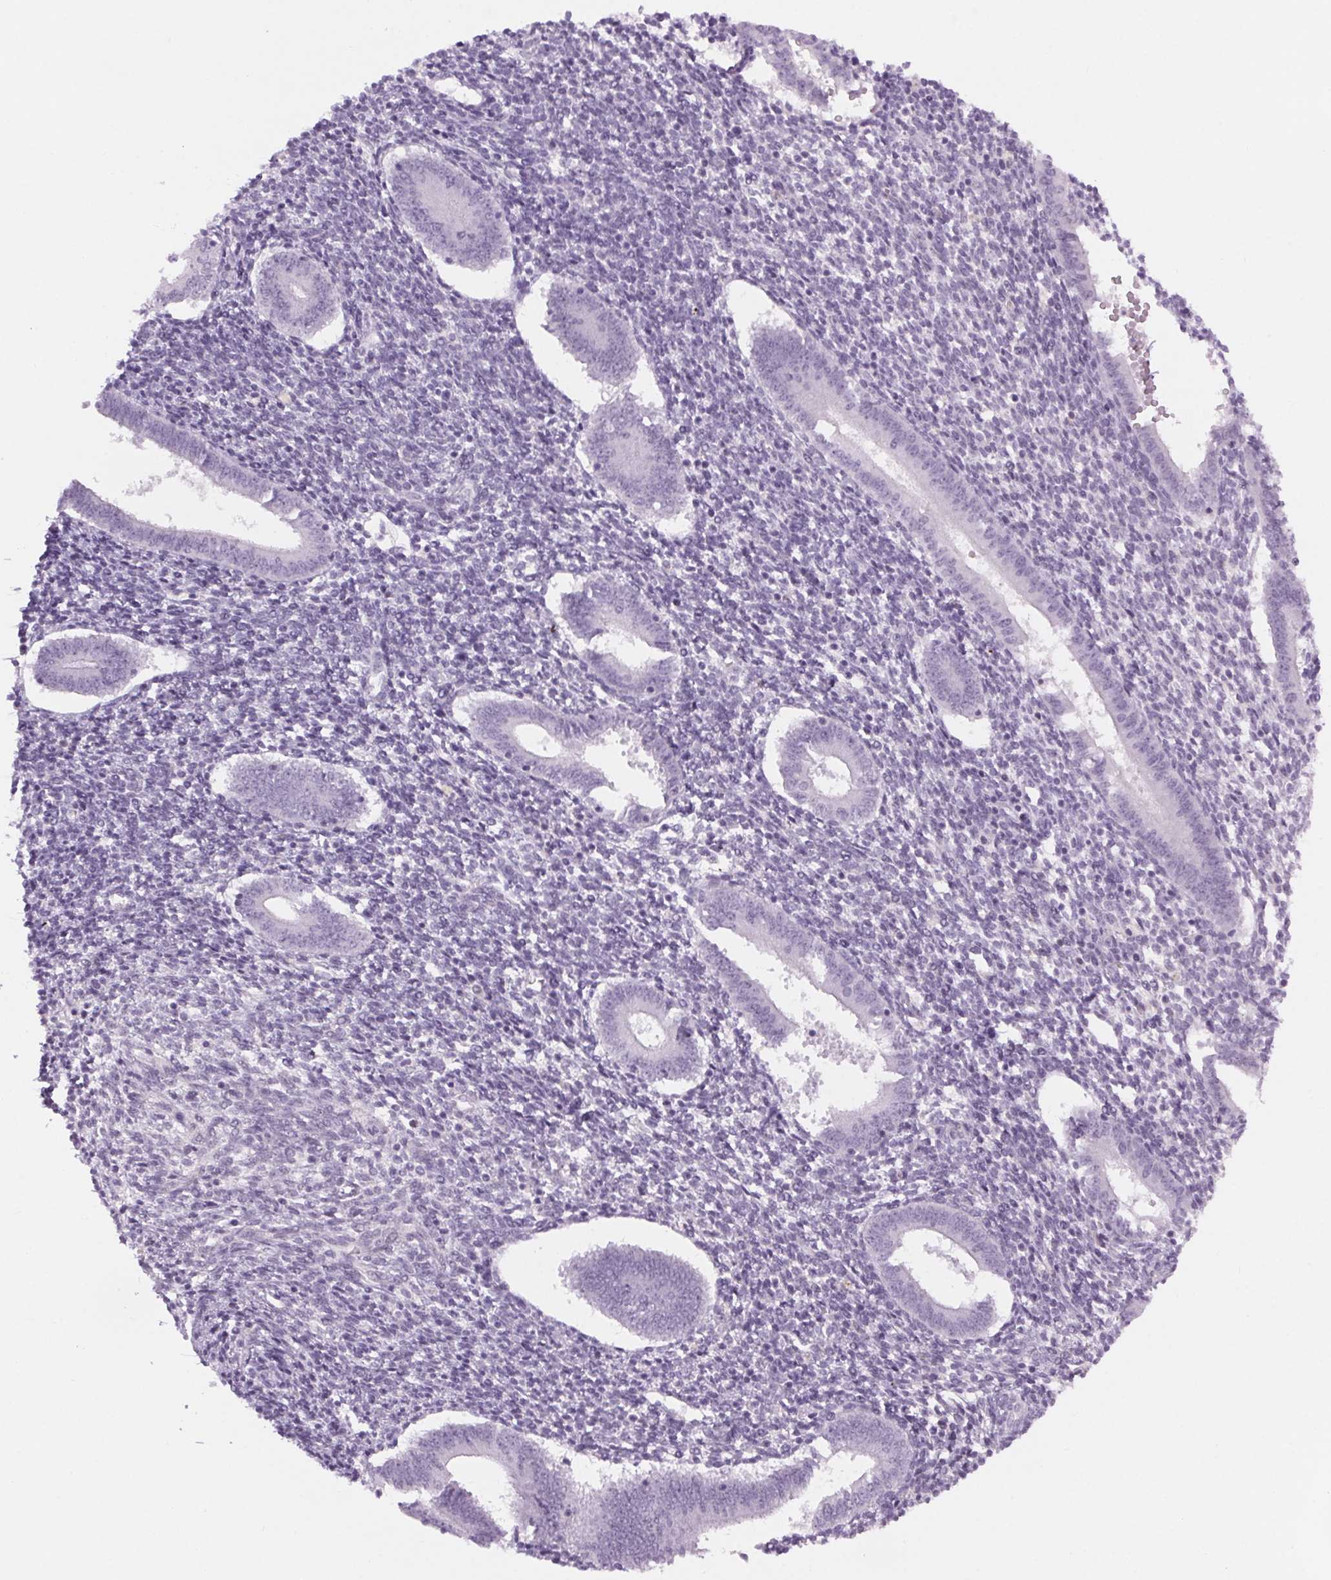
{"staining": {"intensity": "negative", "quantity": "none", "location": "none"}, "tissue": "endometrium", "cell_type": "Cells in endometrial stroma", "image_type": "normal", "snomed": [{"axis": "morphology", "description": "Normal tissue, NOS"}, {"axis": "topography", "description": "Endometrium"}], "caption": "IHC photomicrograph of benign human endometrium stained for a protein (brown), which exhibits no staining in cells in endometrial stroma. The staining was performed using DAB (3,3'-diaminobenzidine) to visualize the protein expression in brown, while the nuclei were stained in blue with hematoxylin (Magnification: 20x).", "gene": "SLC6A19", "patient": {"sex": "female", "age": 25}}